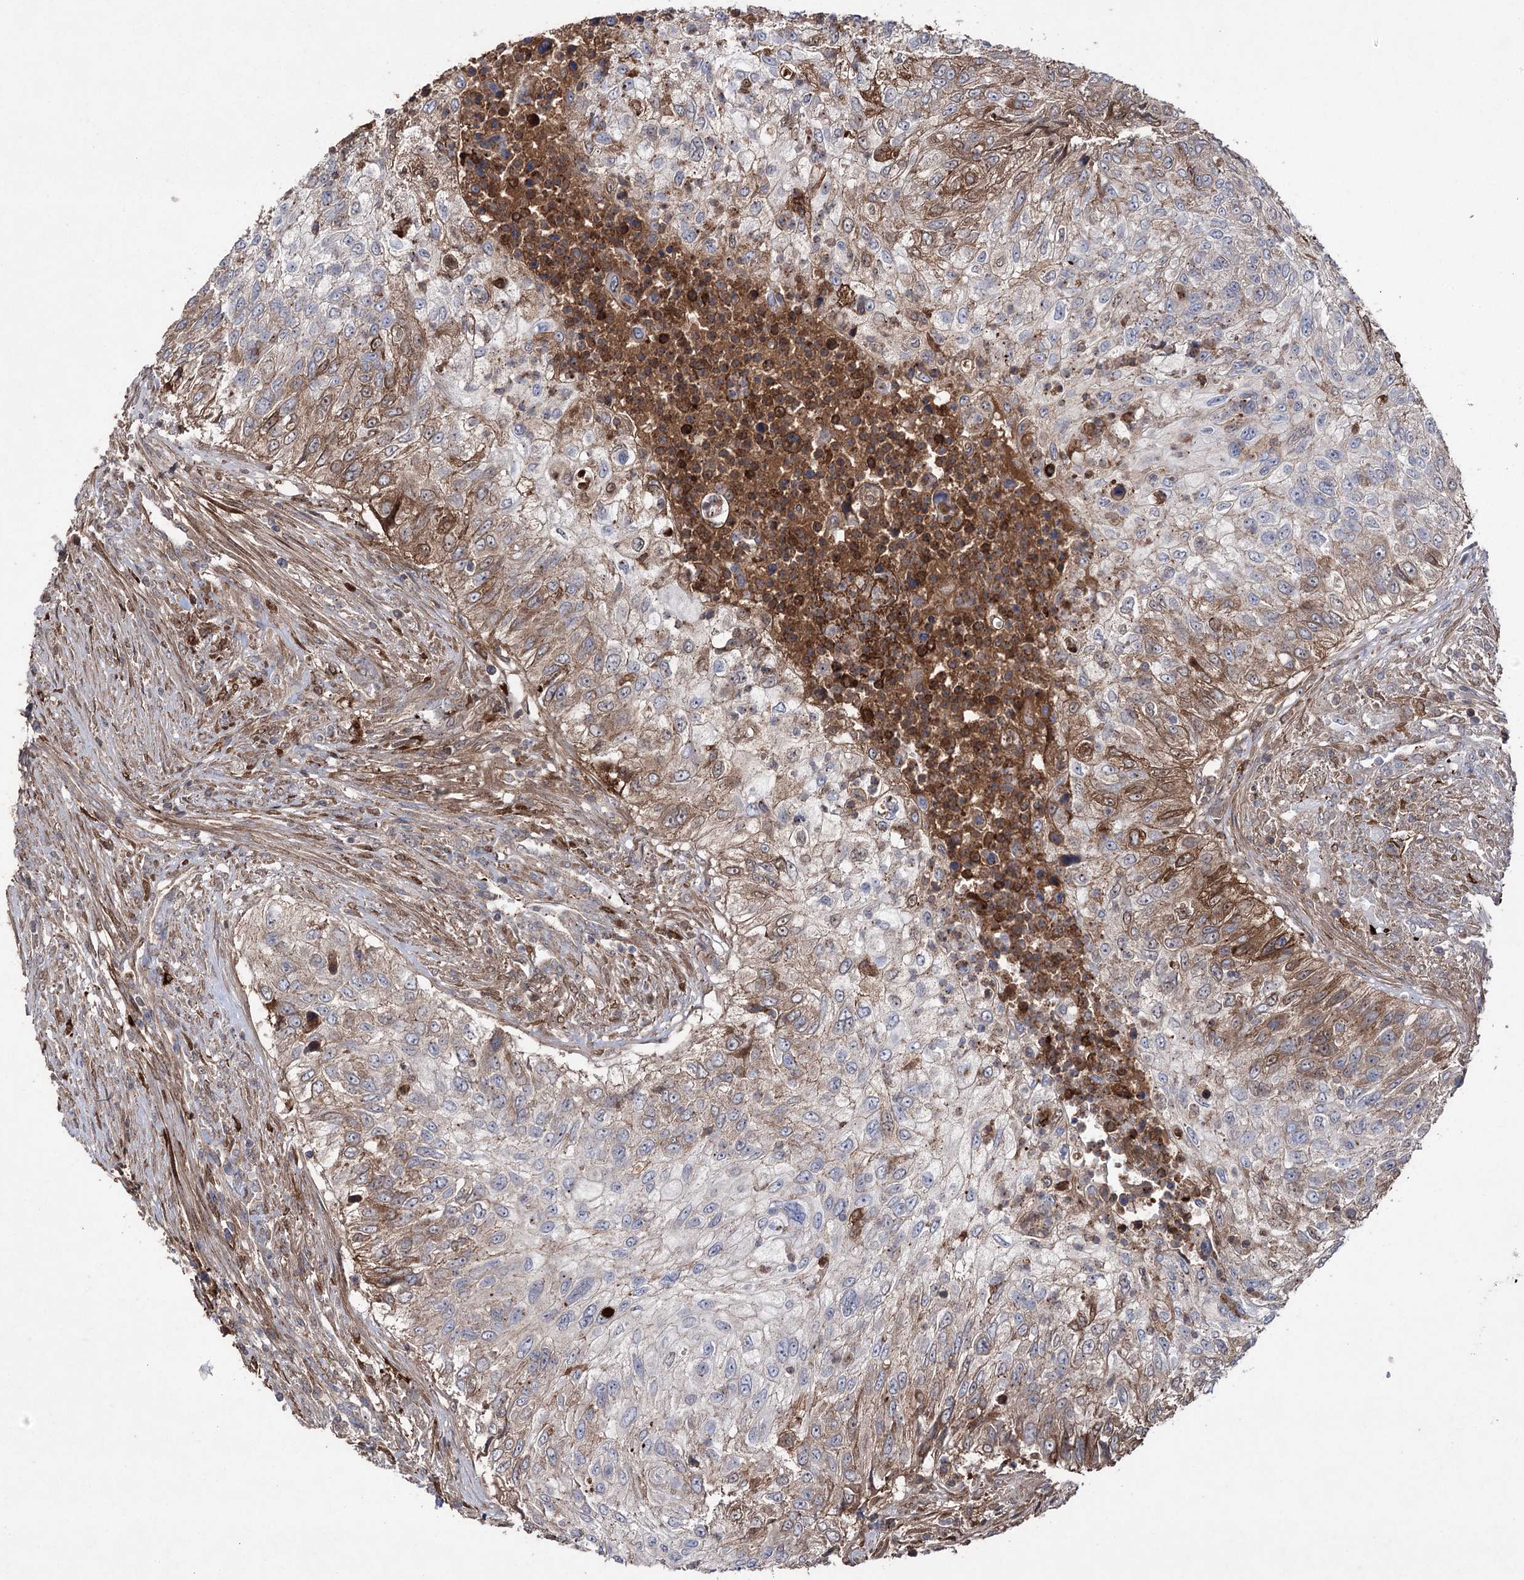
{"staining": {"intensity": "moderate", "quantity": "25%-75%", "location": "cytoplasmic/membranous"}, "tissue": "urothelial cancer", "cell_type": "Tumor cells", "image_type": "cancer", "snomed": [{"axis": "morphology", "description": "Urothelial carcinoma, High grade"}, {"axis": "topography", "description": "Urinary bladder"}], "caption": "The histopathology image displays a brown stain indicating the presence of a protein in the cytoplasmic/membranous of tumor cells in urothelial cancer.", "gene": "OTUD1", "patient": {"sex": "female", "age": 60}}